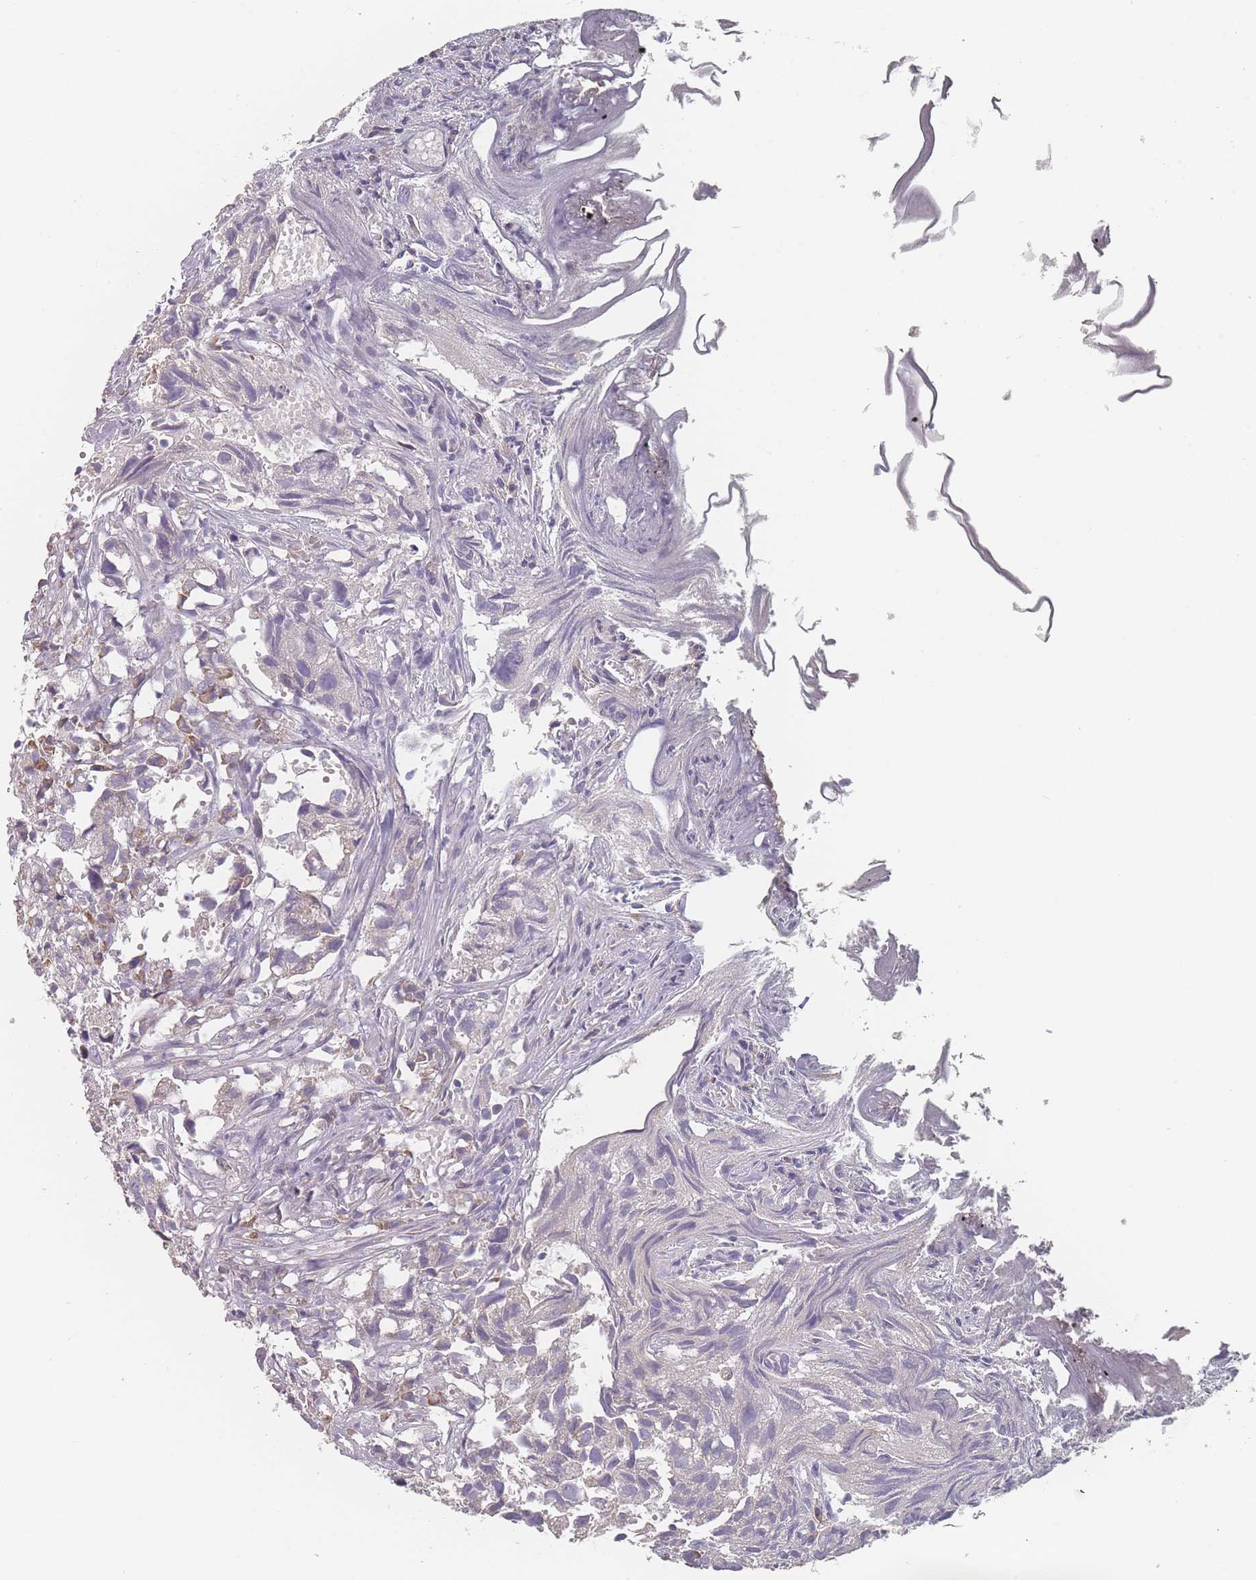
{"staining": {"intensity": "negative", "quantity": "none", "location": "none"}, "tissue": "urothelial cancer", "cell_type": "Tumor cells", "image_type": "cancer", "snomed": [{"axis": "morphology", "description": "Urothelial carcinoma, High grade"}, {"axis": "topography", "description": "Urinary bladder"}], "caption": "This image is of urothelial cancer stained with immunohistochemistry (IHC) to label a protein in brown with the nuclei are counter-stained blue. There is no positivity in tumor cells.", "gene": "SLC35E4", "patient": {"sex": "female", "age": 75}}